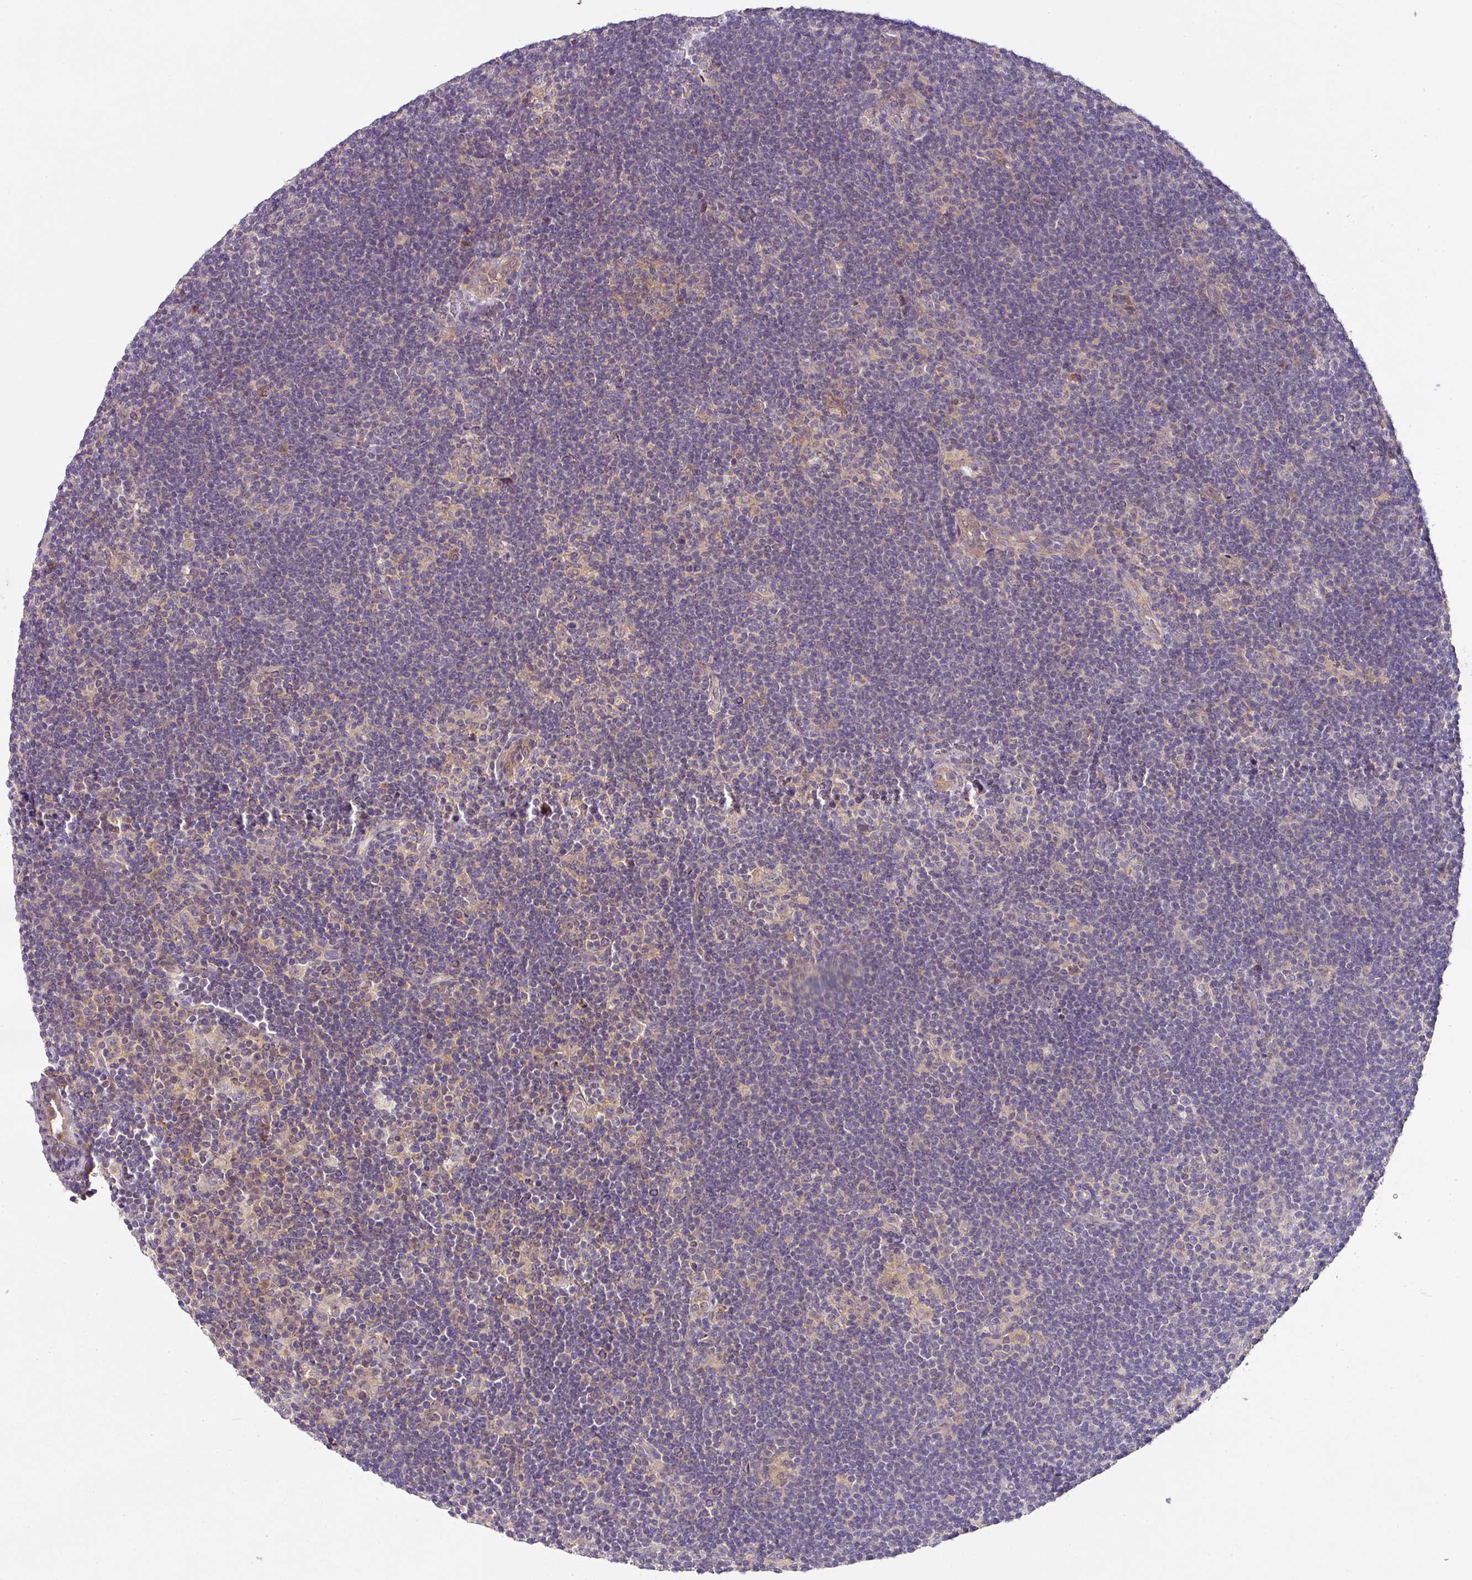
{"staining": {"intensity": "negative", "quantity": "none", "location": "none"}, "tissue": "lymphoma", "cell_type": "Tumor cells", "image_type": "cancer", "snomed": [{"axis": "morphology", "description": "Hodgkin's disease, NOS"}, {"axis": "topography", "description": "Lymph node"}], "caption": "This is a image of immunohistochemistry staining of Hodgkin's disease, which shows no expression in tumor cells.", "gene": "SKIC2", "patient": {"sex": "female", "age": 57}}